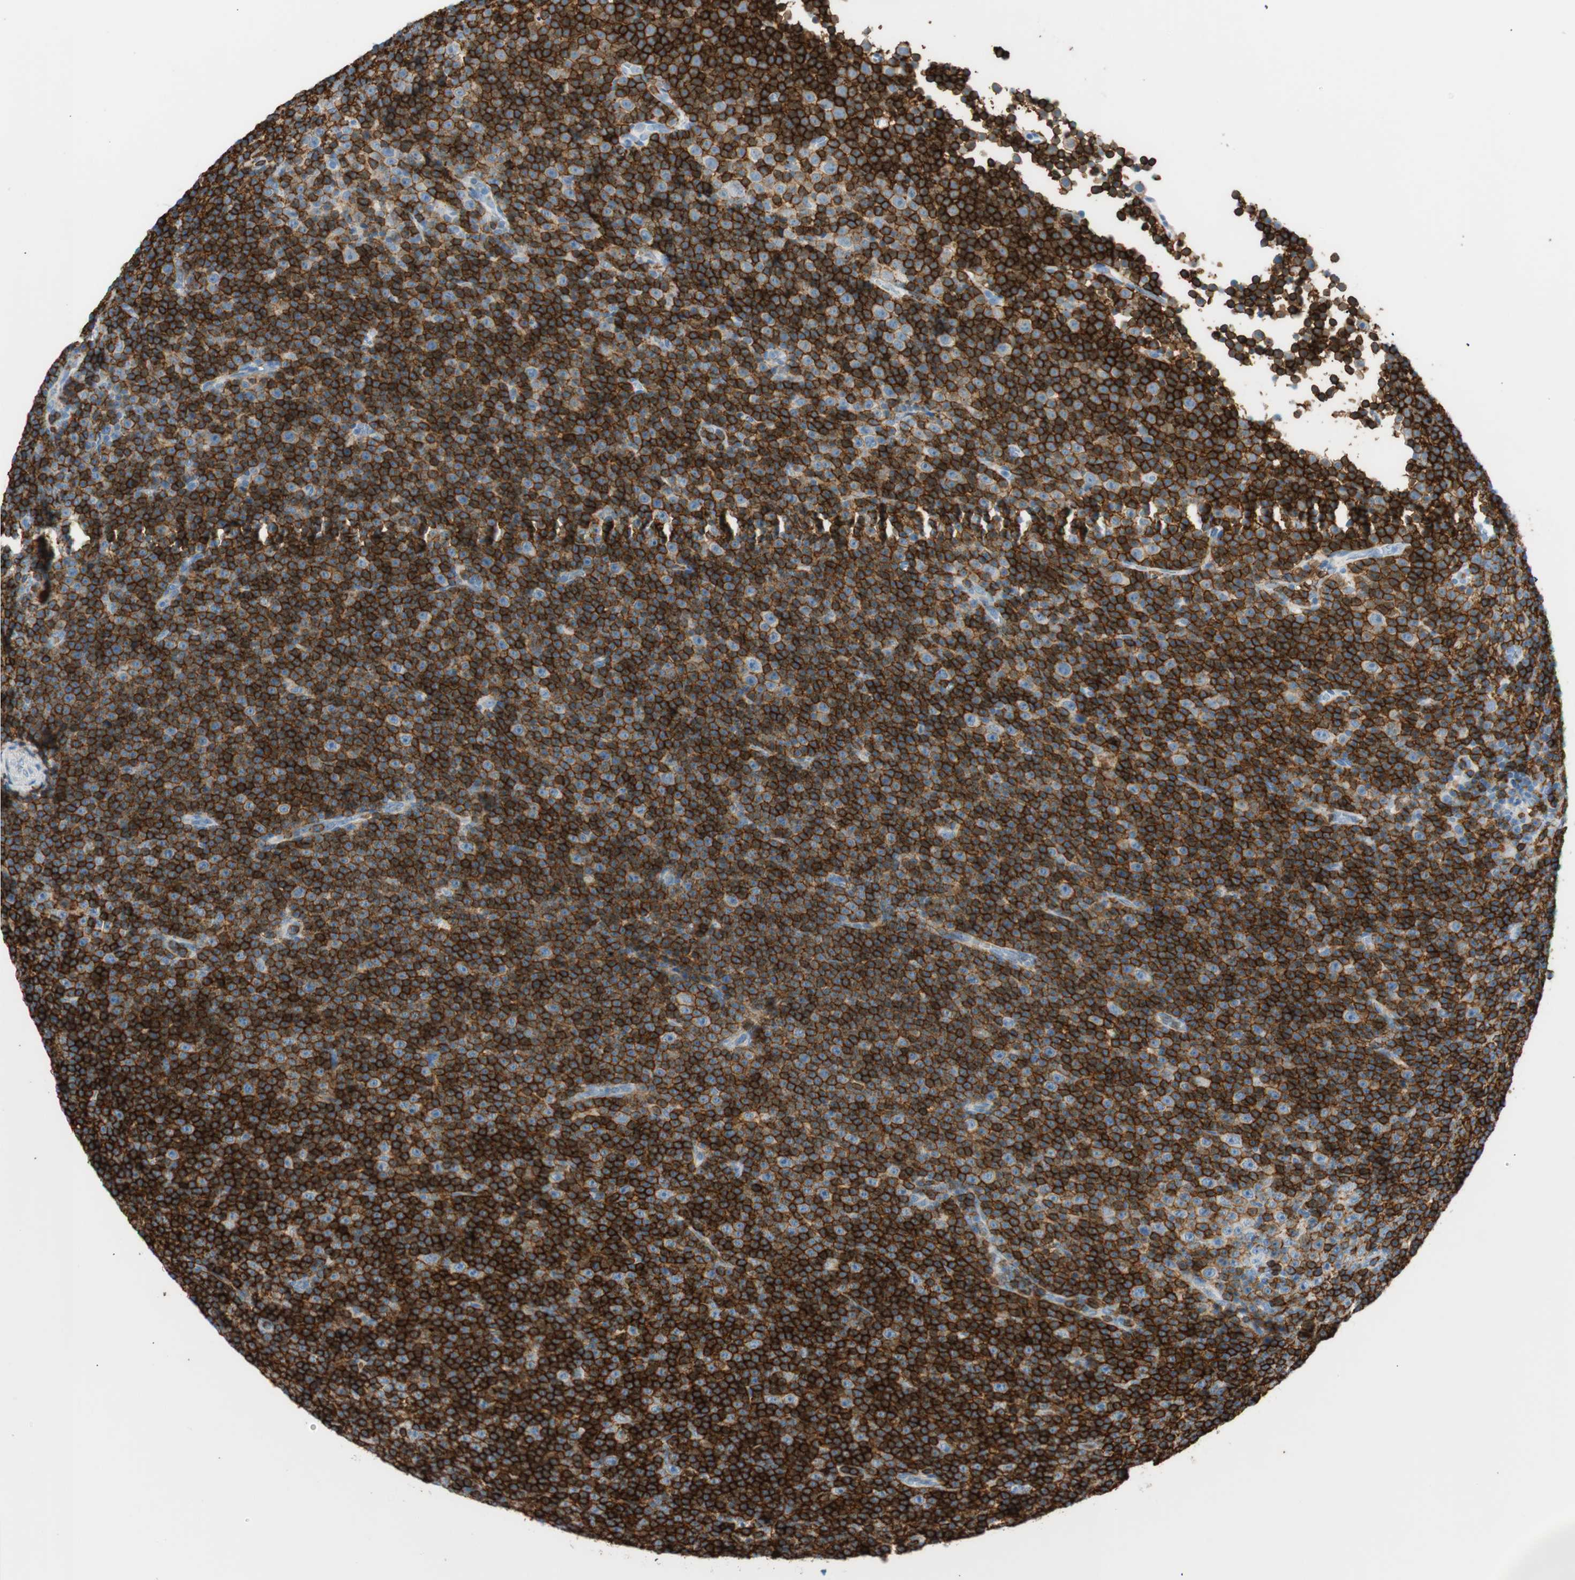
{"staining": {"intensity": "strong", "quantity": ">75%", "location": "cytoplasmic/membranous"}, "tissue": "lymphoma", "cell_type": "Tumor cells", "image_type": "cancer", "snomed": [{"axis": "morphology", "description": "Malignant lymphoma, non-Hodgkin's type, Low grade"}, {"axis": "topography", "description": "Lymph node"}], "caption": "Immunohistochemical staining of human low-grade malignant lymphoma, non-Hodgkin's type shows high levels of strong cytoplasmic/membranous expression in approximately >75% of tumor cells. The staining was performed using DAB (3,3'-diaminobenzidine), with brown indicating positive protein expression. Nuclei are stained blue with hematoxylin.", "gene": "TNFRSF13C", "patient": {"sex": "female", "age": 67}}